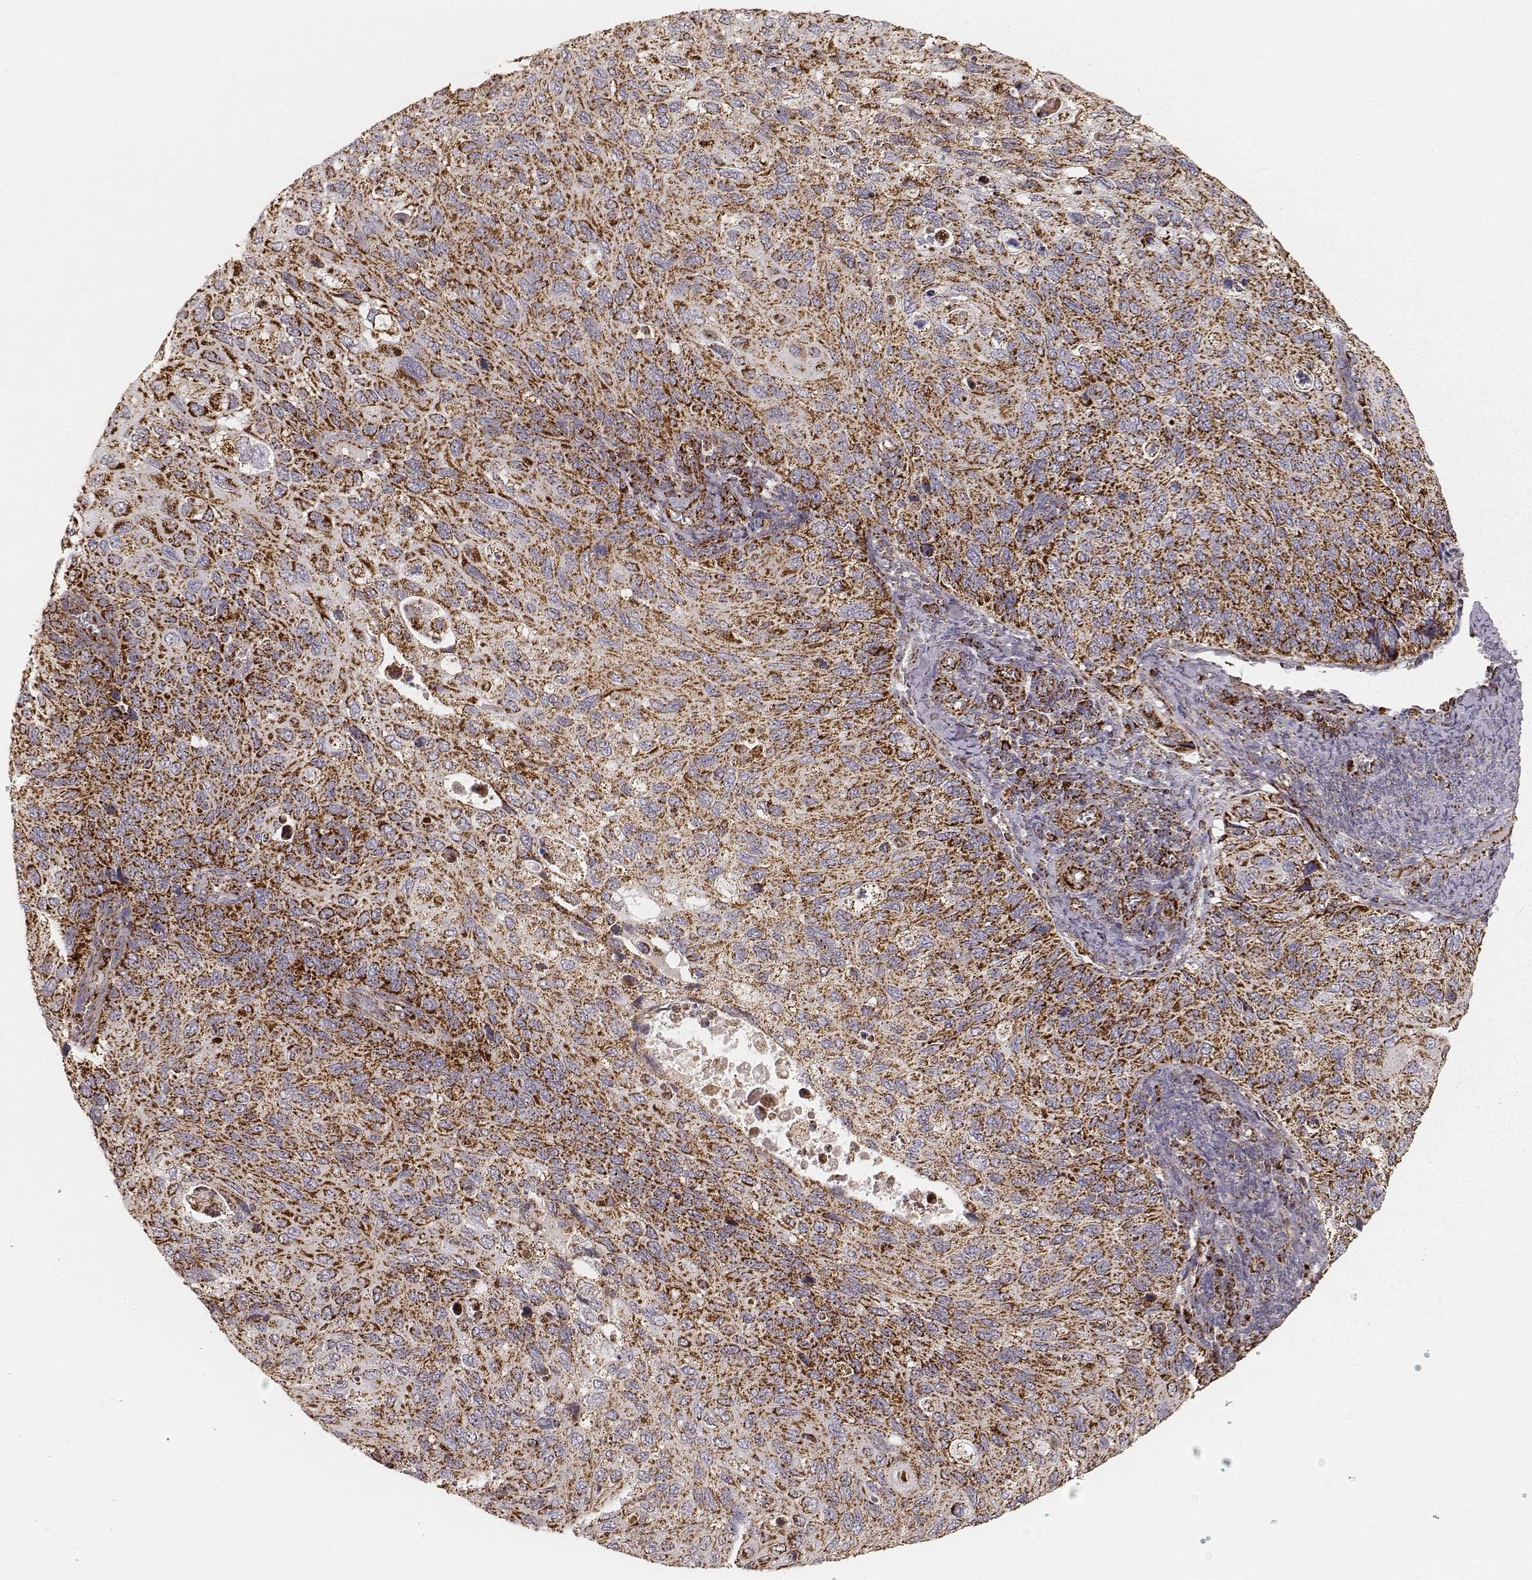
{"staining": {"intensity": "strong", "quantity": ">75%", "location": "nuclear"}, "tissue": "cervical cancer", "cell_type": "Tumor cells", "image_type": "cancer", "snomed": [{"axis": "morphology", "description": "Squamous cell carcinoma, NOS"}, {"axis": "topography", "description": "Cervix"}], "caption": "Approximately >75% of tumor cells in cervical squamous cell carcinoma show strong nuclear protein positivity as visualized by brown immunohistochemical staining.", "gene": "CS", "patient": {"sex": "female", "age": 70}}